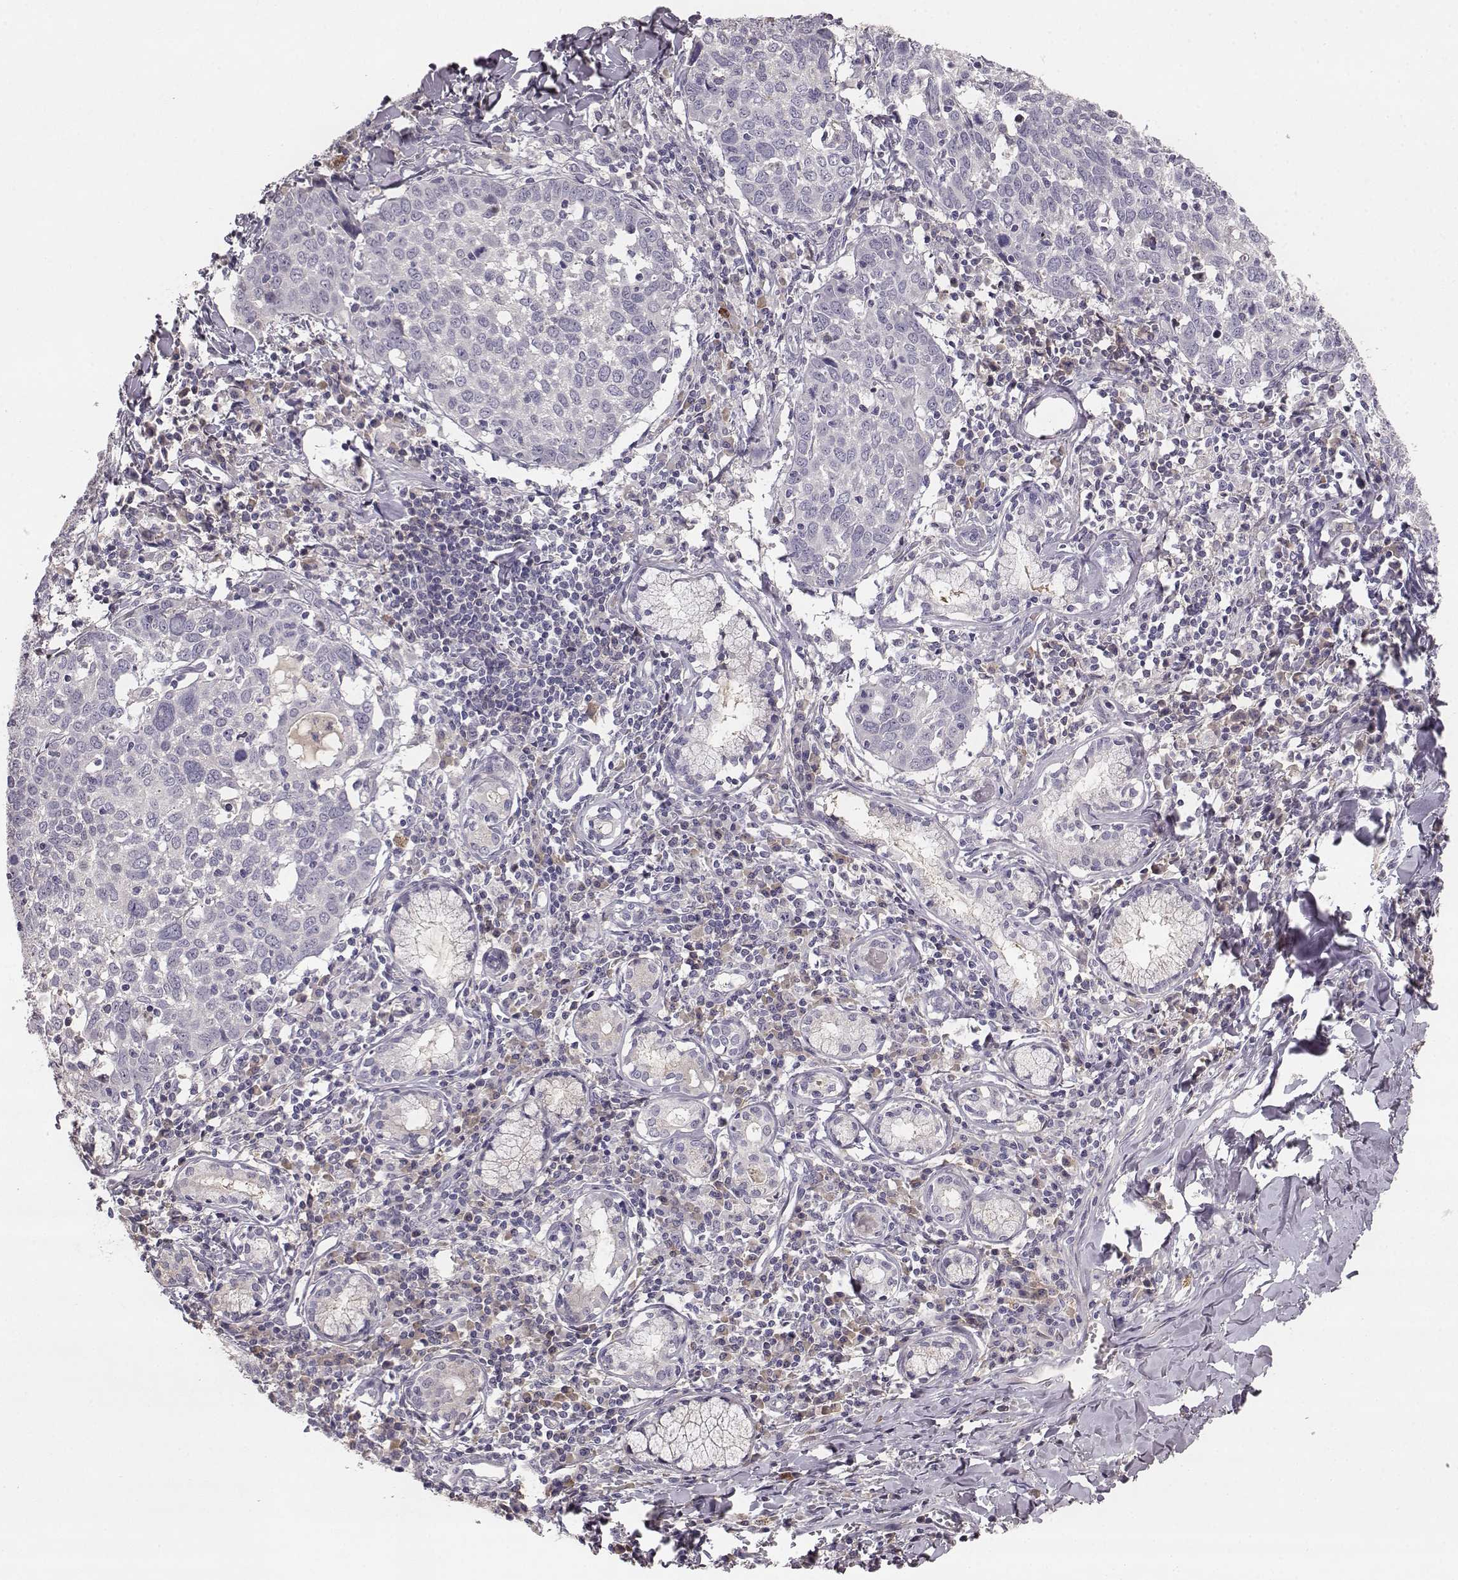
{"staining": {"intensity": "negative", "quantity": "none", "location": "none"}, "tissue": "lung cancer", "cell_type": "Tumor cells", "image_type": "cancer", "snomed": [{"axis": "morphology", "description": "Squamous cell carcinoma, NOS"}, {"axis": "topography", "description": "Lung"}], "caption": "A micrograph of human lung cancer (squamous cell carcinoma) is negative for staining in tumor cells.", "gene": "YJEFN3", "patient": {"sex": "male", "age": 57}}